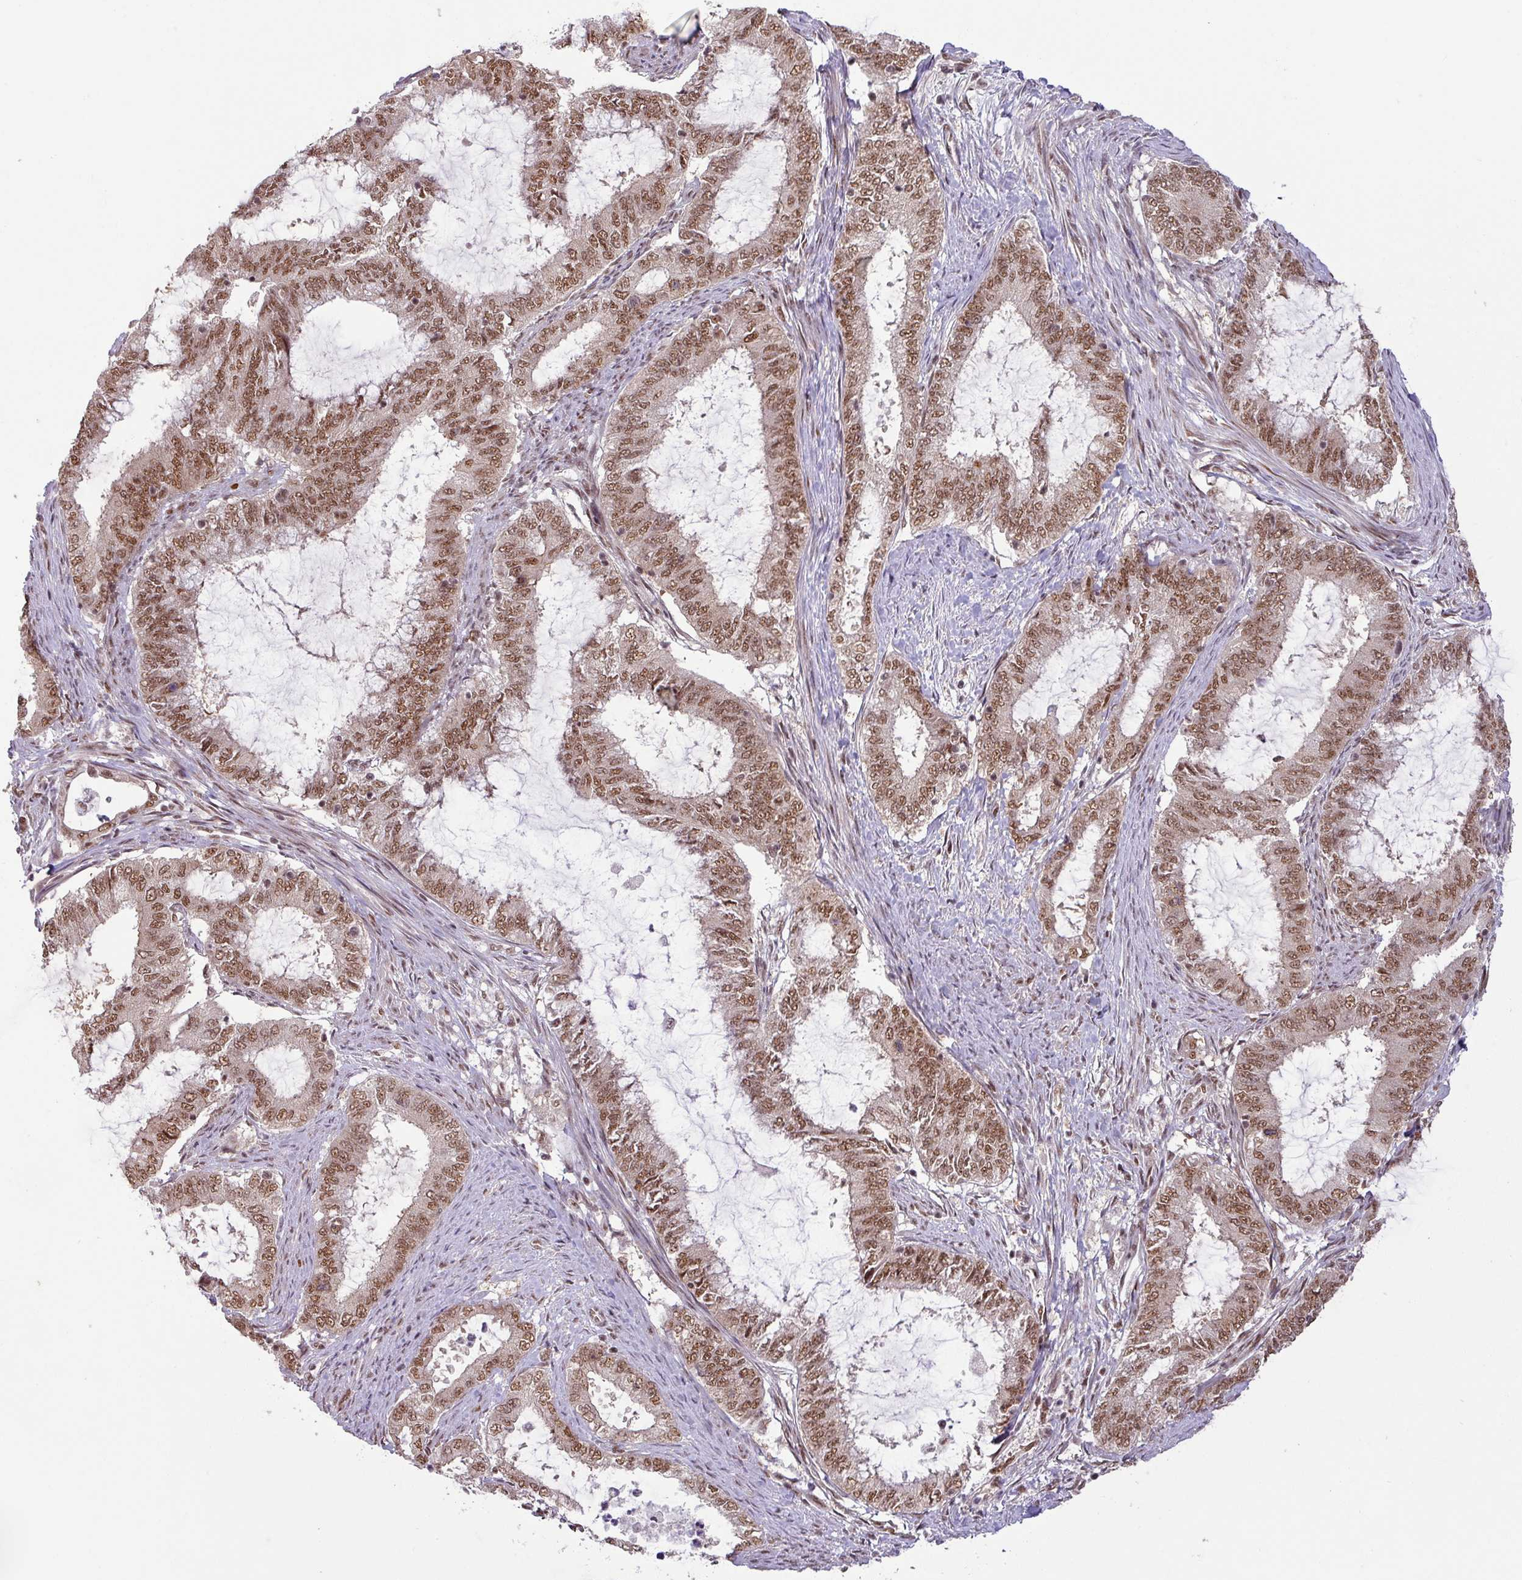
{"staining": {"intensity": "moderate", "quantity": ">75%", "location": "nuclear"}, "tissue": "endometrial cancer", "cell_type": "Tumor cells", "image_type": "cancer", "snomed": [{"axis": "morphology", "description": "Adenocarcinoma, NOS"}, {"axis": "topography", "description": "Endometrium"}], "caption": "Protein expression analysis of endometrial cancer shows moderate nuclear staining in about >75% of tumor cells. The protein of interest is shown in brown color, while the nuclei are stained blue.", "gene": "SRSF2", "patient": {"sex": "female", "age": 51}}